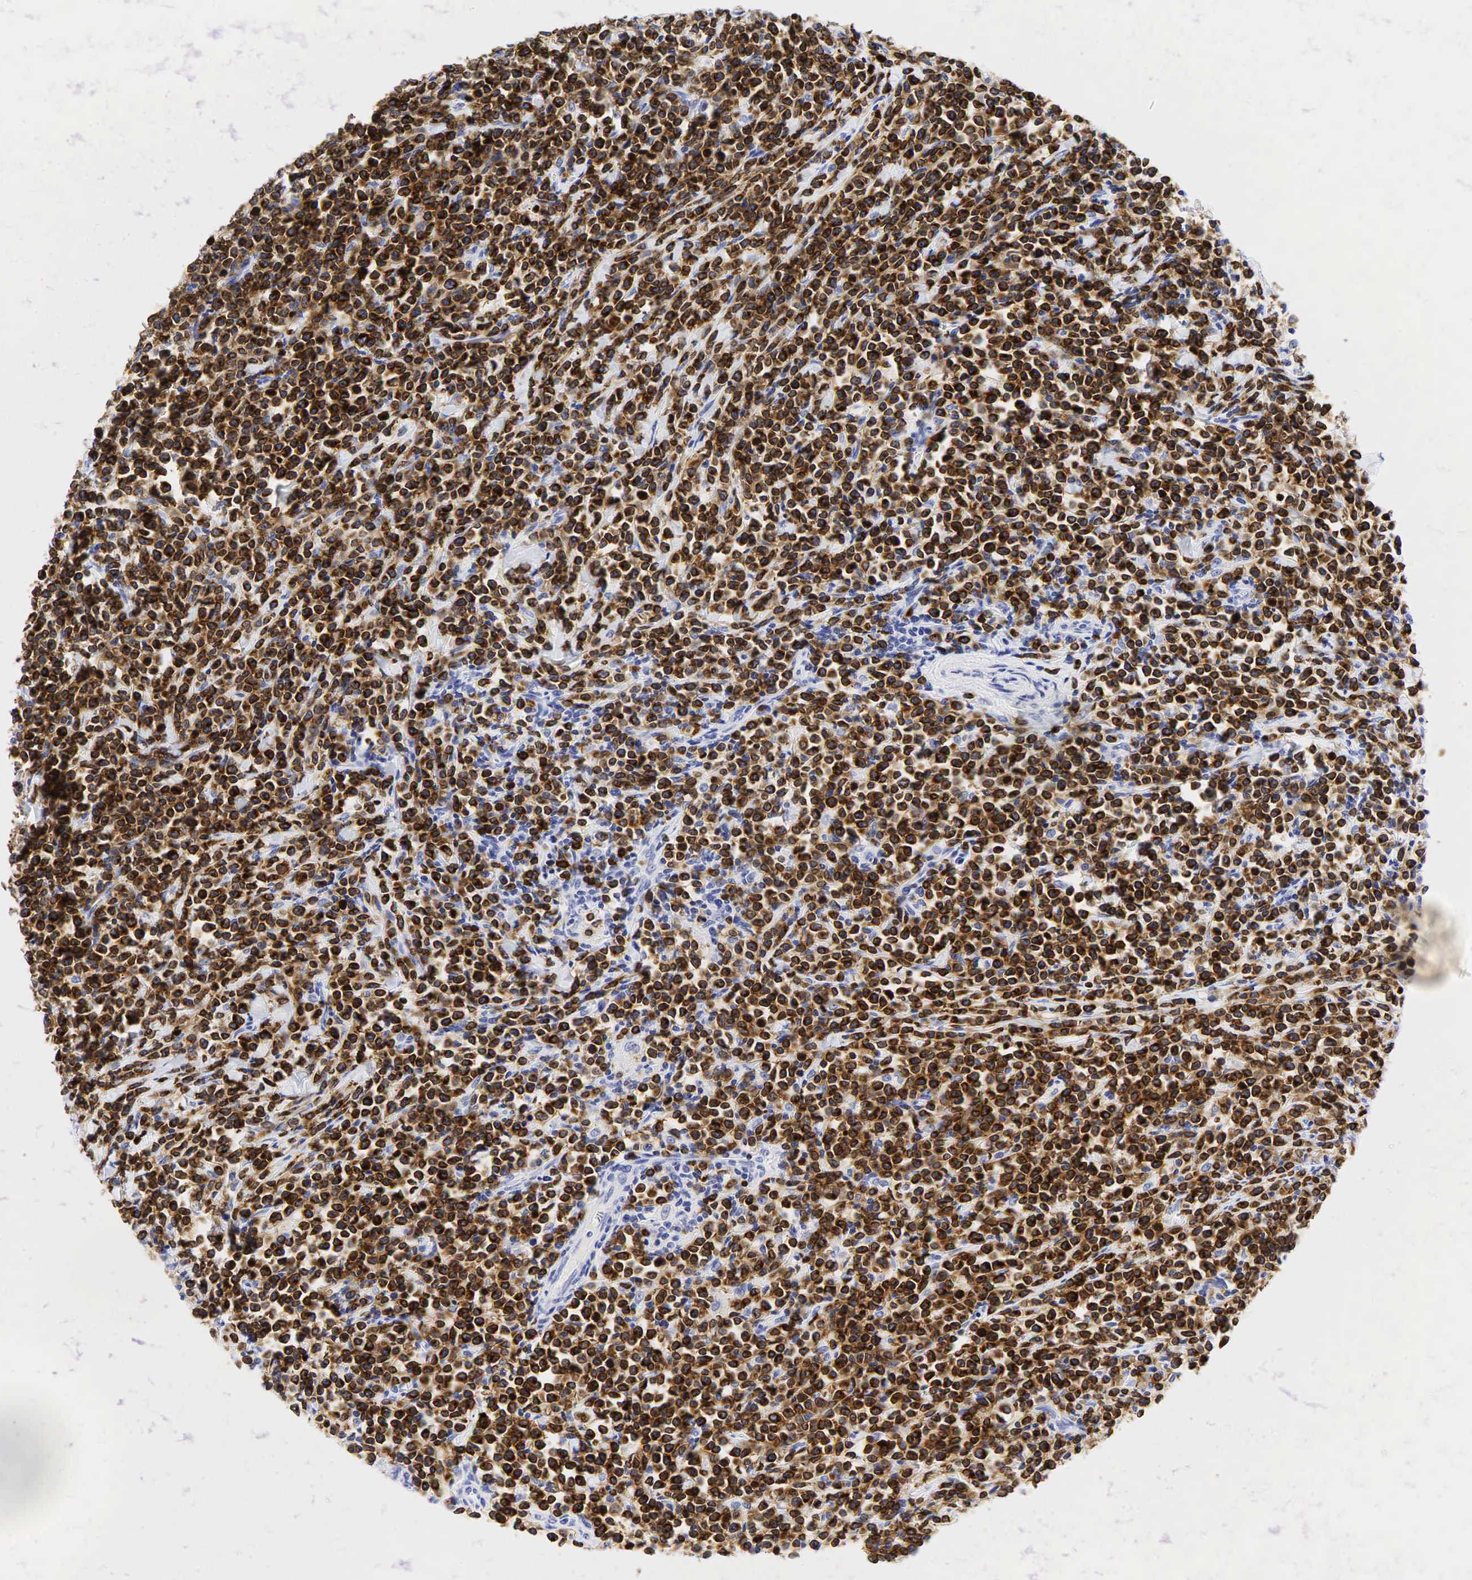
{"staining": {"intensity": "strong", "quantity": ">75%", "location": "cytoplasmic/membranous"}, "tissue": "lymphoma", "cell_type": "Tumor cells", "image_type": "cancer", "snomed": [{"axis": "morphology", "description": "Malignant lymphoma, non-Hodgkin's type, High grade"}, {"axis": "topography", "description": "Small intestine"}, {"axis": "topography", "description": "Colon"}], "caption": "Immunohistochemical staining of human high-grade malignant lymphoma, non-Hodgkin's type displays strong cytoplasmic/membranous protein expression in about >75% of tumor cells.", "gene": "CD79A", "patient": {"sex": "male", "age": 8}}